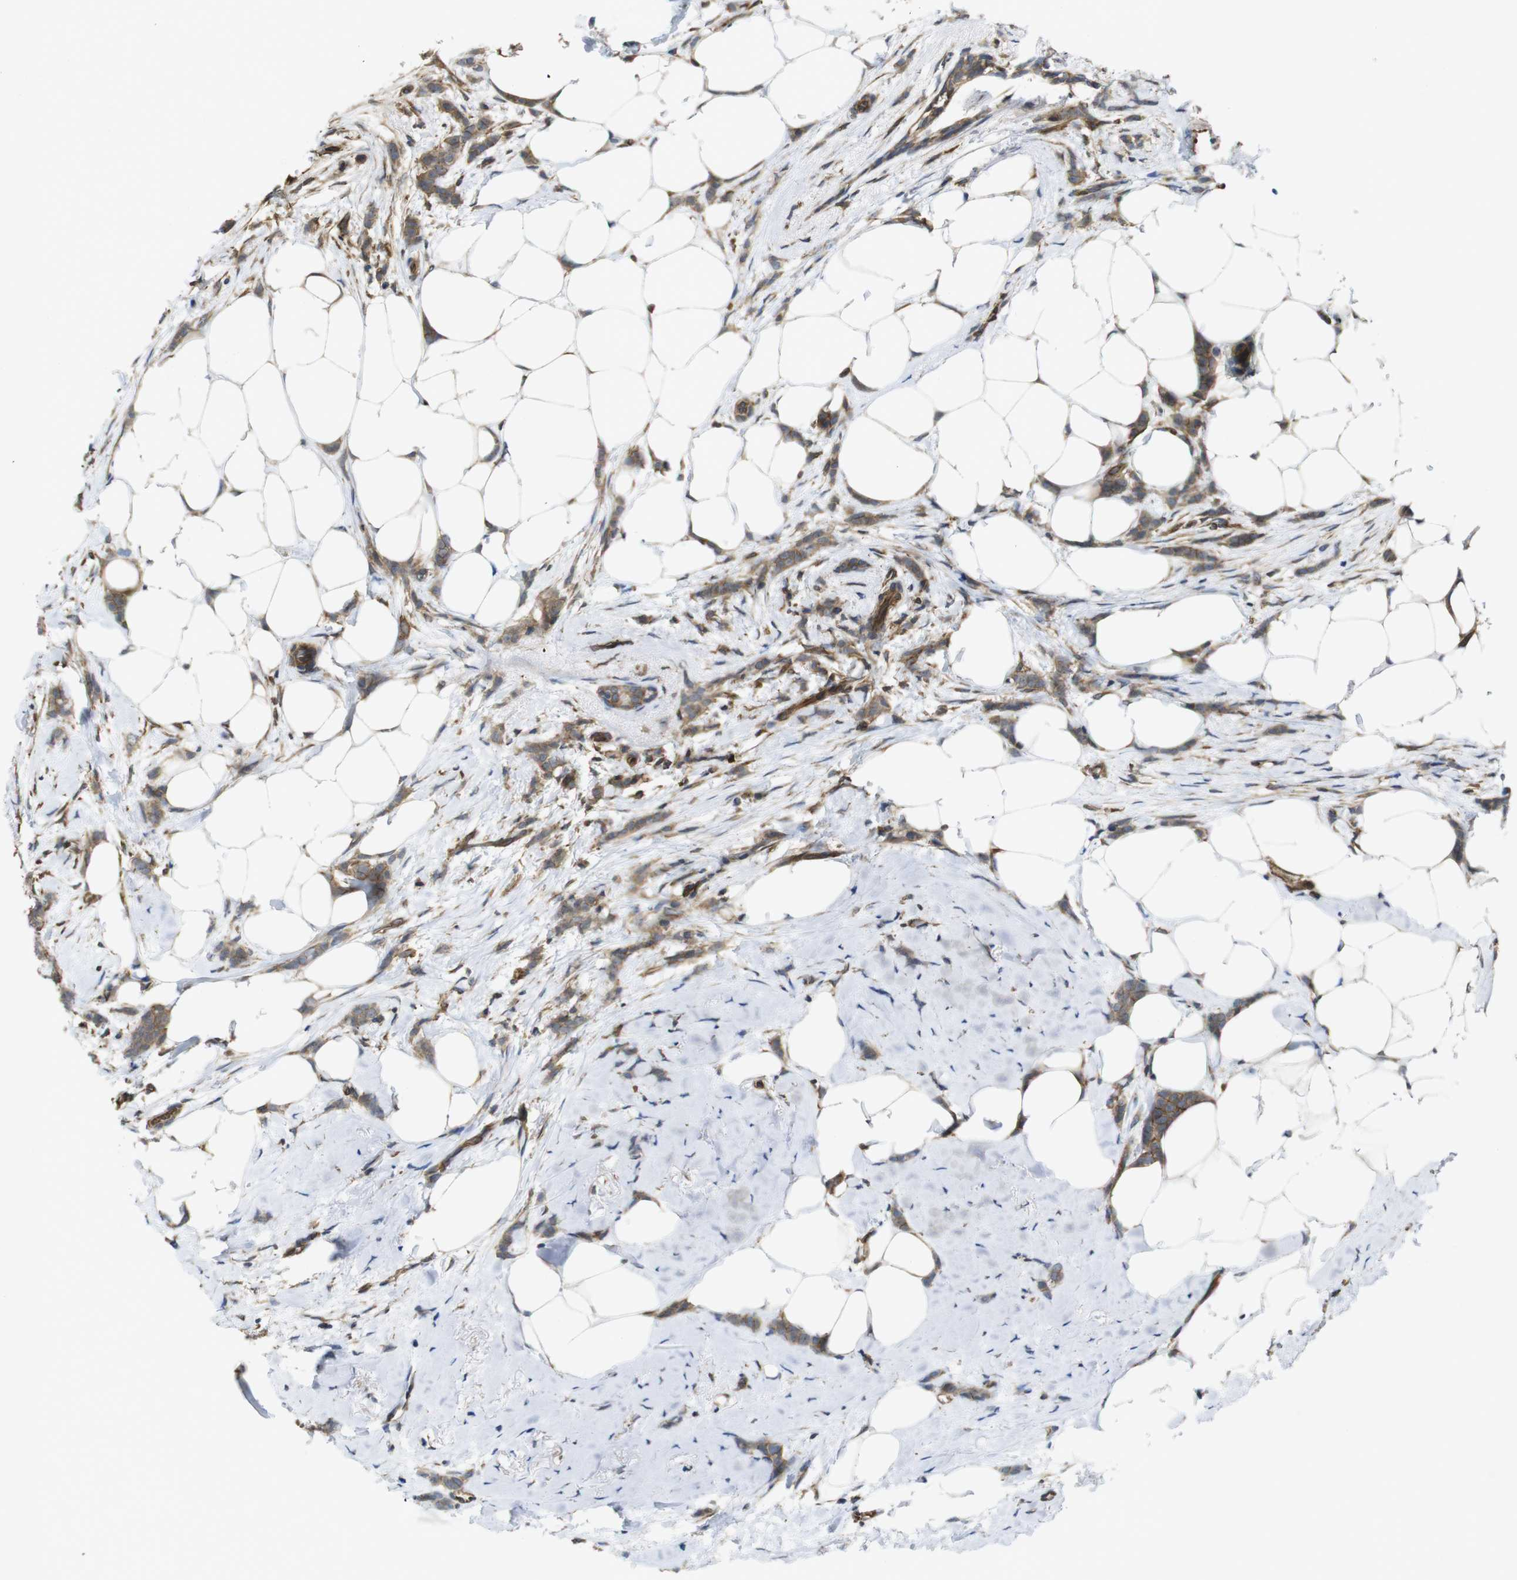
{"staining": {"intensity": "moderate", "quantity": ">75%", "location": "cytoplasmic/membranous"}, "tissue": "breast cancer", "cell_type": "Tumor cells", "image_type": "cancer", "snomed": [{"axis": "morphology", "description": "Lobular carcinoma, in situ"}, {"axis": "morphology", "description": "Lobular carcinoma"}, {"axis": "topography", "description": "Breast"}], "caption": "Protein expression analysis of human breast cancer reveals moderate cytoplasmic/membranous expression in approximately >75% of tumor cells.", "gene": "ZDHHC5", "patient": {"sex": "female", "age": 41}}